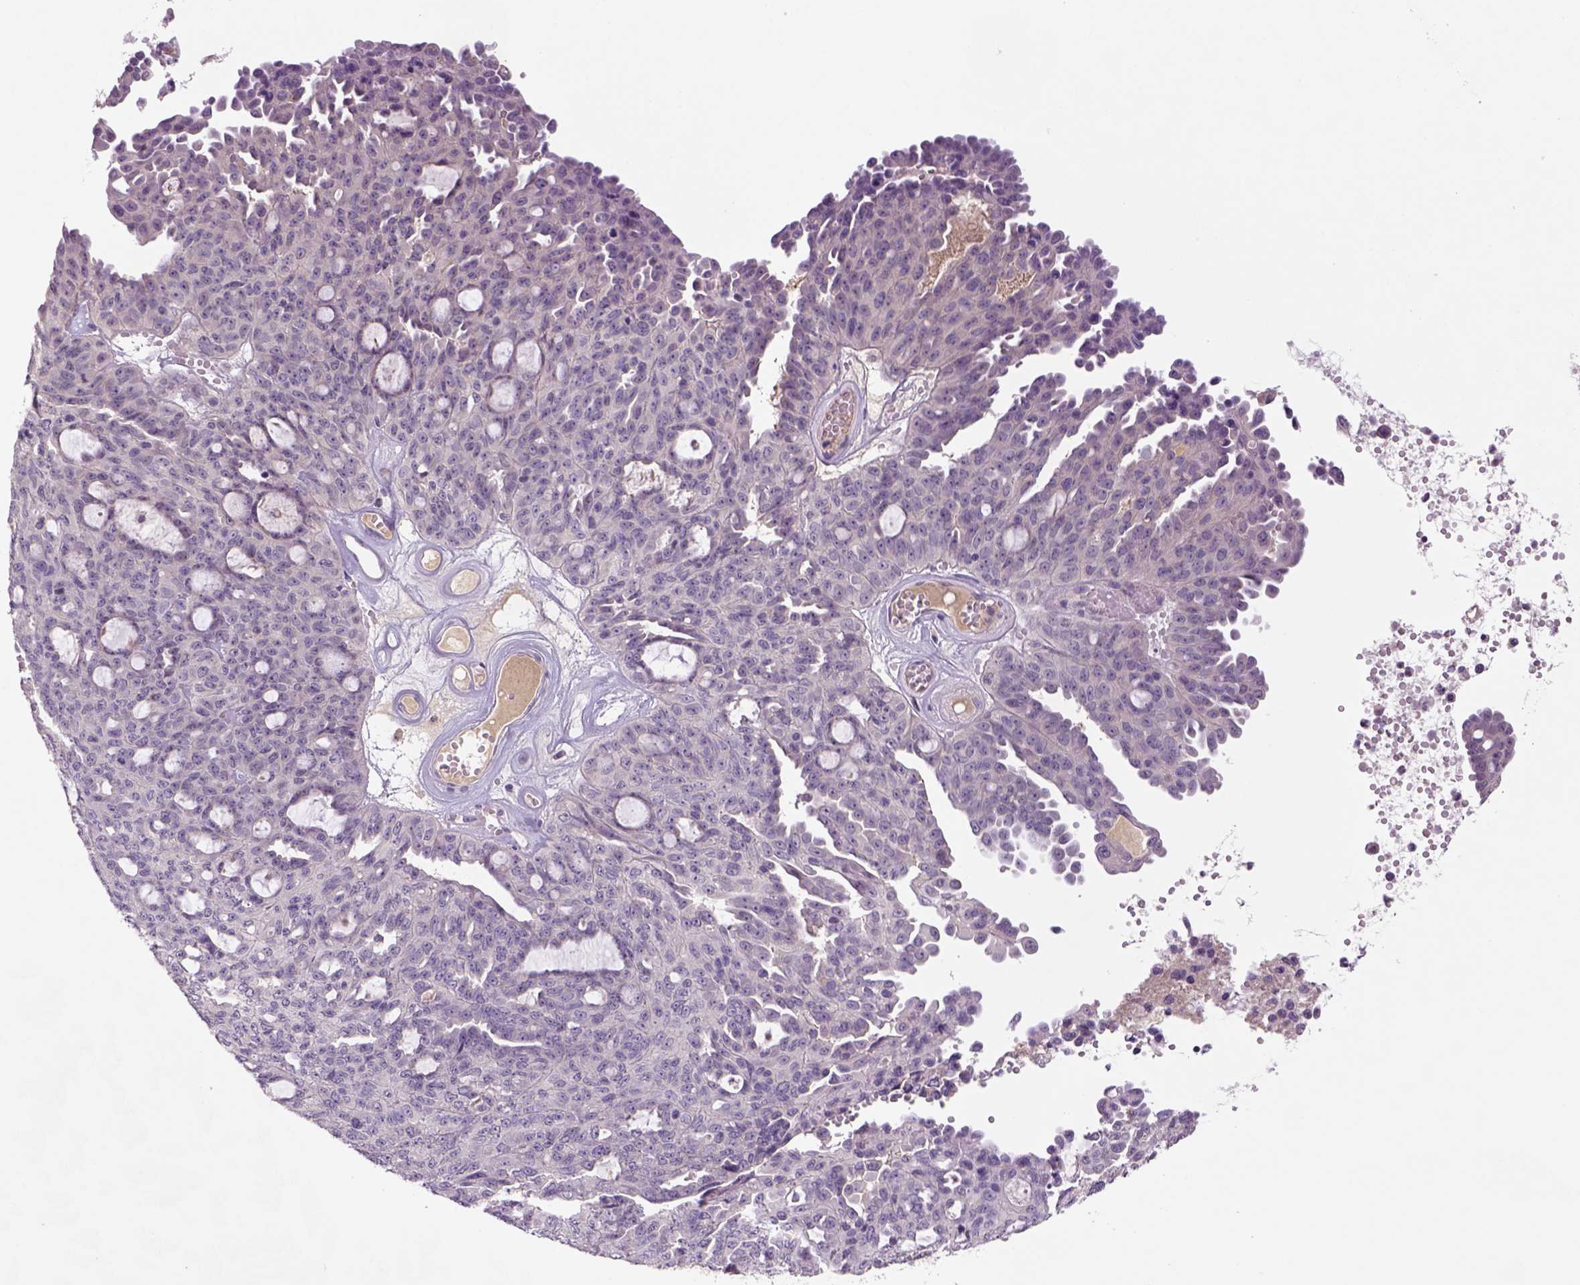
{"staining": {"intensity": "negative", "quantity": "none", "location": "none"}, "tissue": "ovarian cancer", "cell_type": "Tumor cells", "image_type": "cancer", "snomed": [{"axis": "morphology", "description": "Cystadenocarcinoma, serous, NOS"}, {"axis": "topography", "description": "Ovary"}], "caption": "DAB (3,3'-diaminobenzidine) immunohistochemical staining of serous cystadenocarcinoma (ovarian) demonstrates no significant expression in tumor cells.", "gene": "NLGN2", "patient": {"sex": "female", "age": 71}}